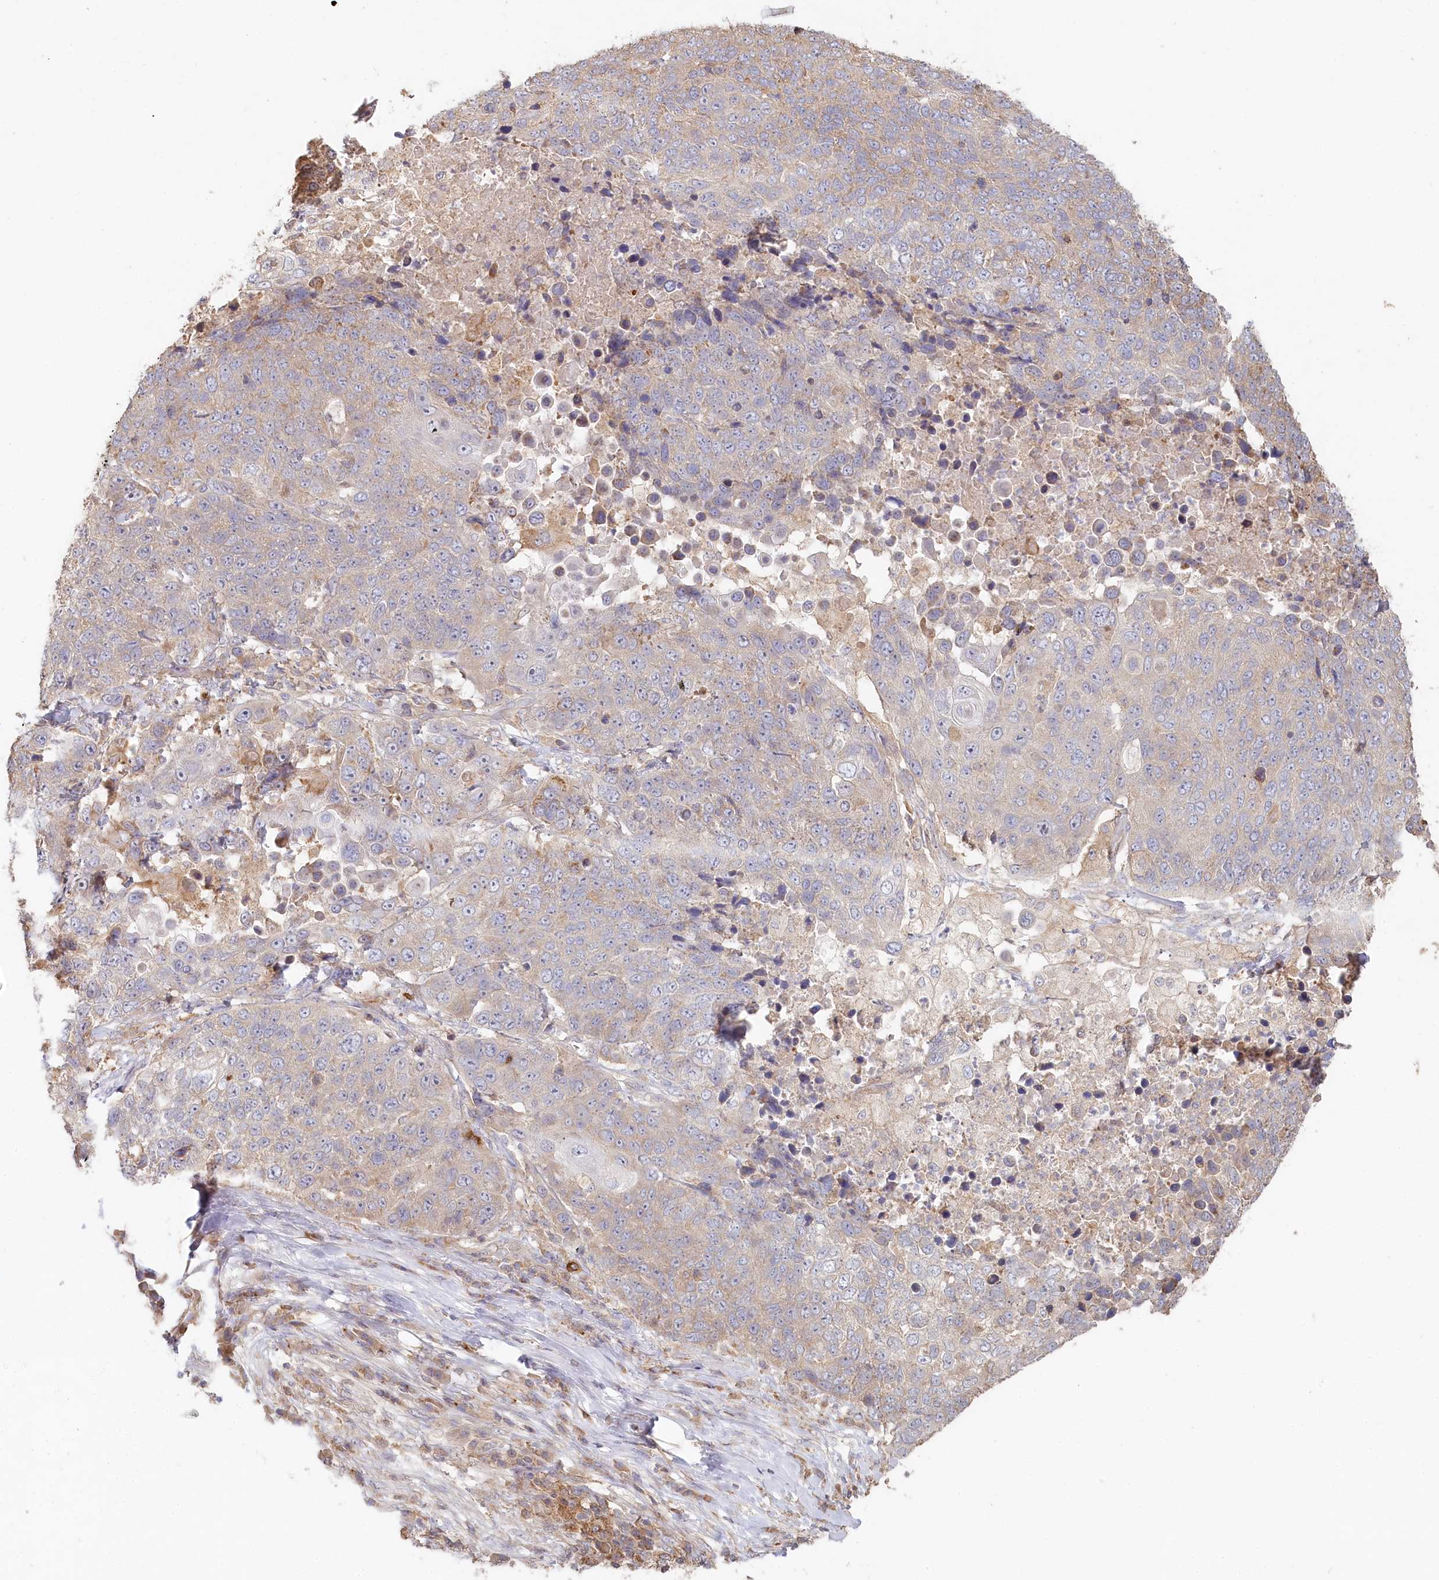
{"staining": {"intensity": "weak", "quantity": "<25%", "location": "cytoplasmic/membranous"}, "tissue": "lung cancer", "cell_type": "Tumor cells", "image_type": "cancer", "snomed": [{"axis": "morphology", "description": "Normal tissue, NOS"}, {"axis": "morphology", "description": "Squamous cell carcinoma, NOS"}, {"axis": "topography", "description": "Lymph node"}, {"axis": "topography", "description": "Lung"}], "caption": "DAB (3,3'-diaminobenzidine) immunohistochemical staining of human lung cancer (squamous cell carcinoma) exhibits no significant positivity in tumor cells.", "gene": "HAL", "patient": {"sex": "male", "age": 66}}